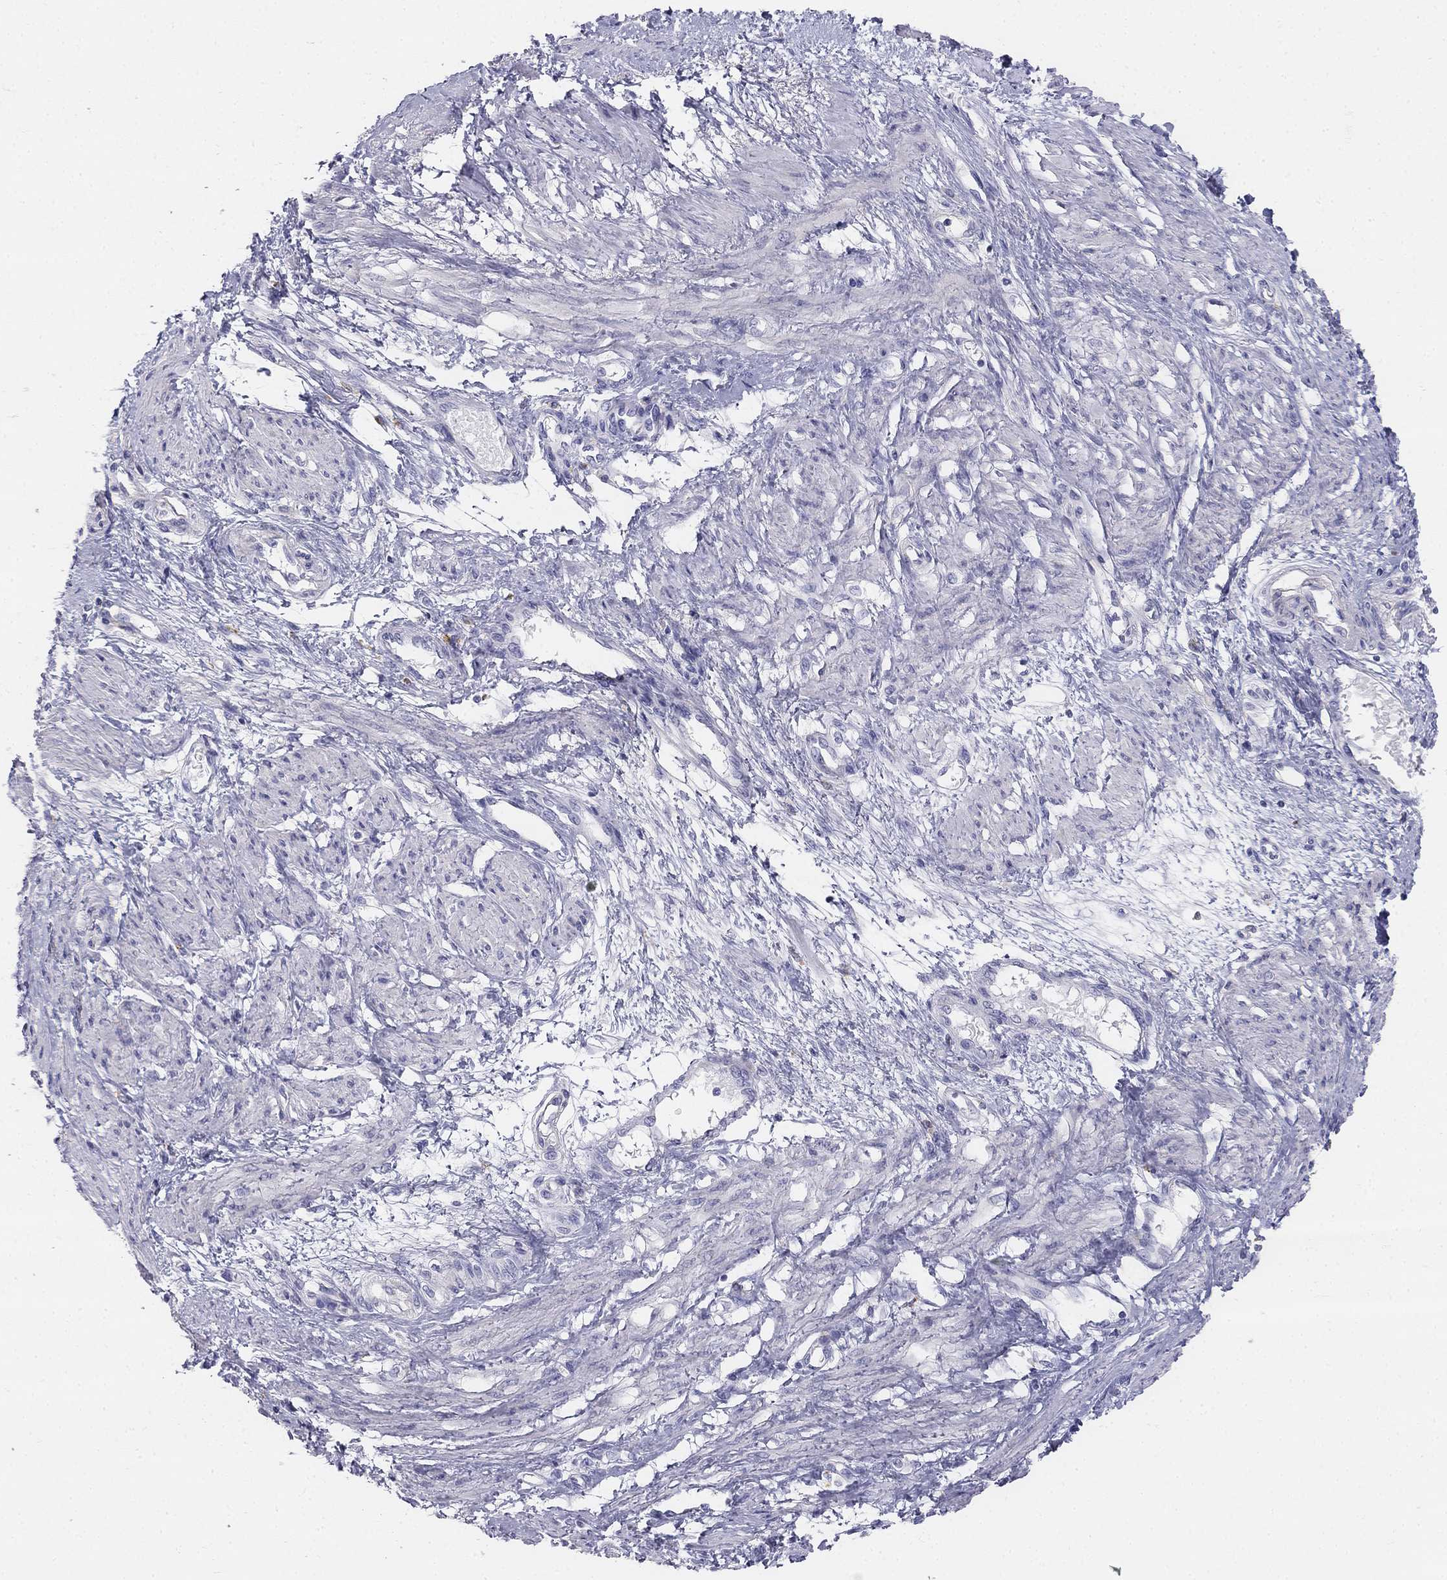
{"staining": {"intensity": "negative", "quantity": "none", "location": "none"}, "tissue": "smooth muscle", "cell_type": "Smooth muscle cells", "image_type": "normal", "snomed": [{"axis": "morphology", "description": "Normal tissue, NOS"}, {"axis": "topography", "description": "Smooth muscle"}, {"axis": "topography", "description": "Uterus"}], "caption": "Immunohistochemistry (IHC) histopathology image of normal human smooth muscle stained for a protein (brown), which reveals no expression in smooth muscle cells.", "gene": "ALOXE3", "patient": {"sex": "female", "age": 39}}